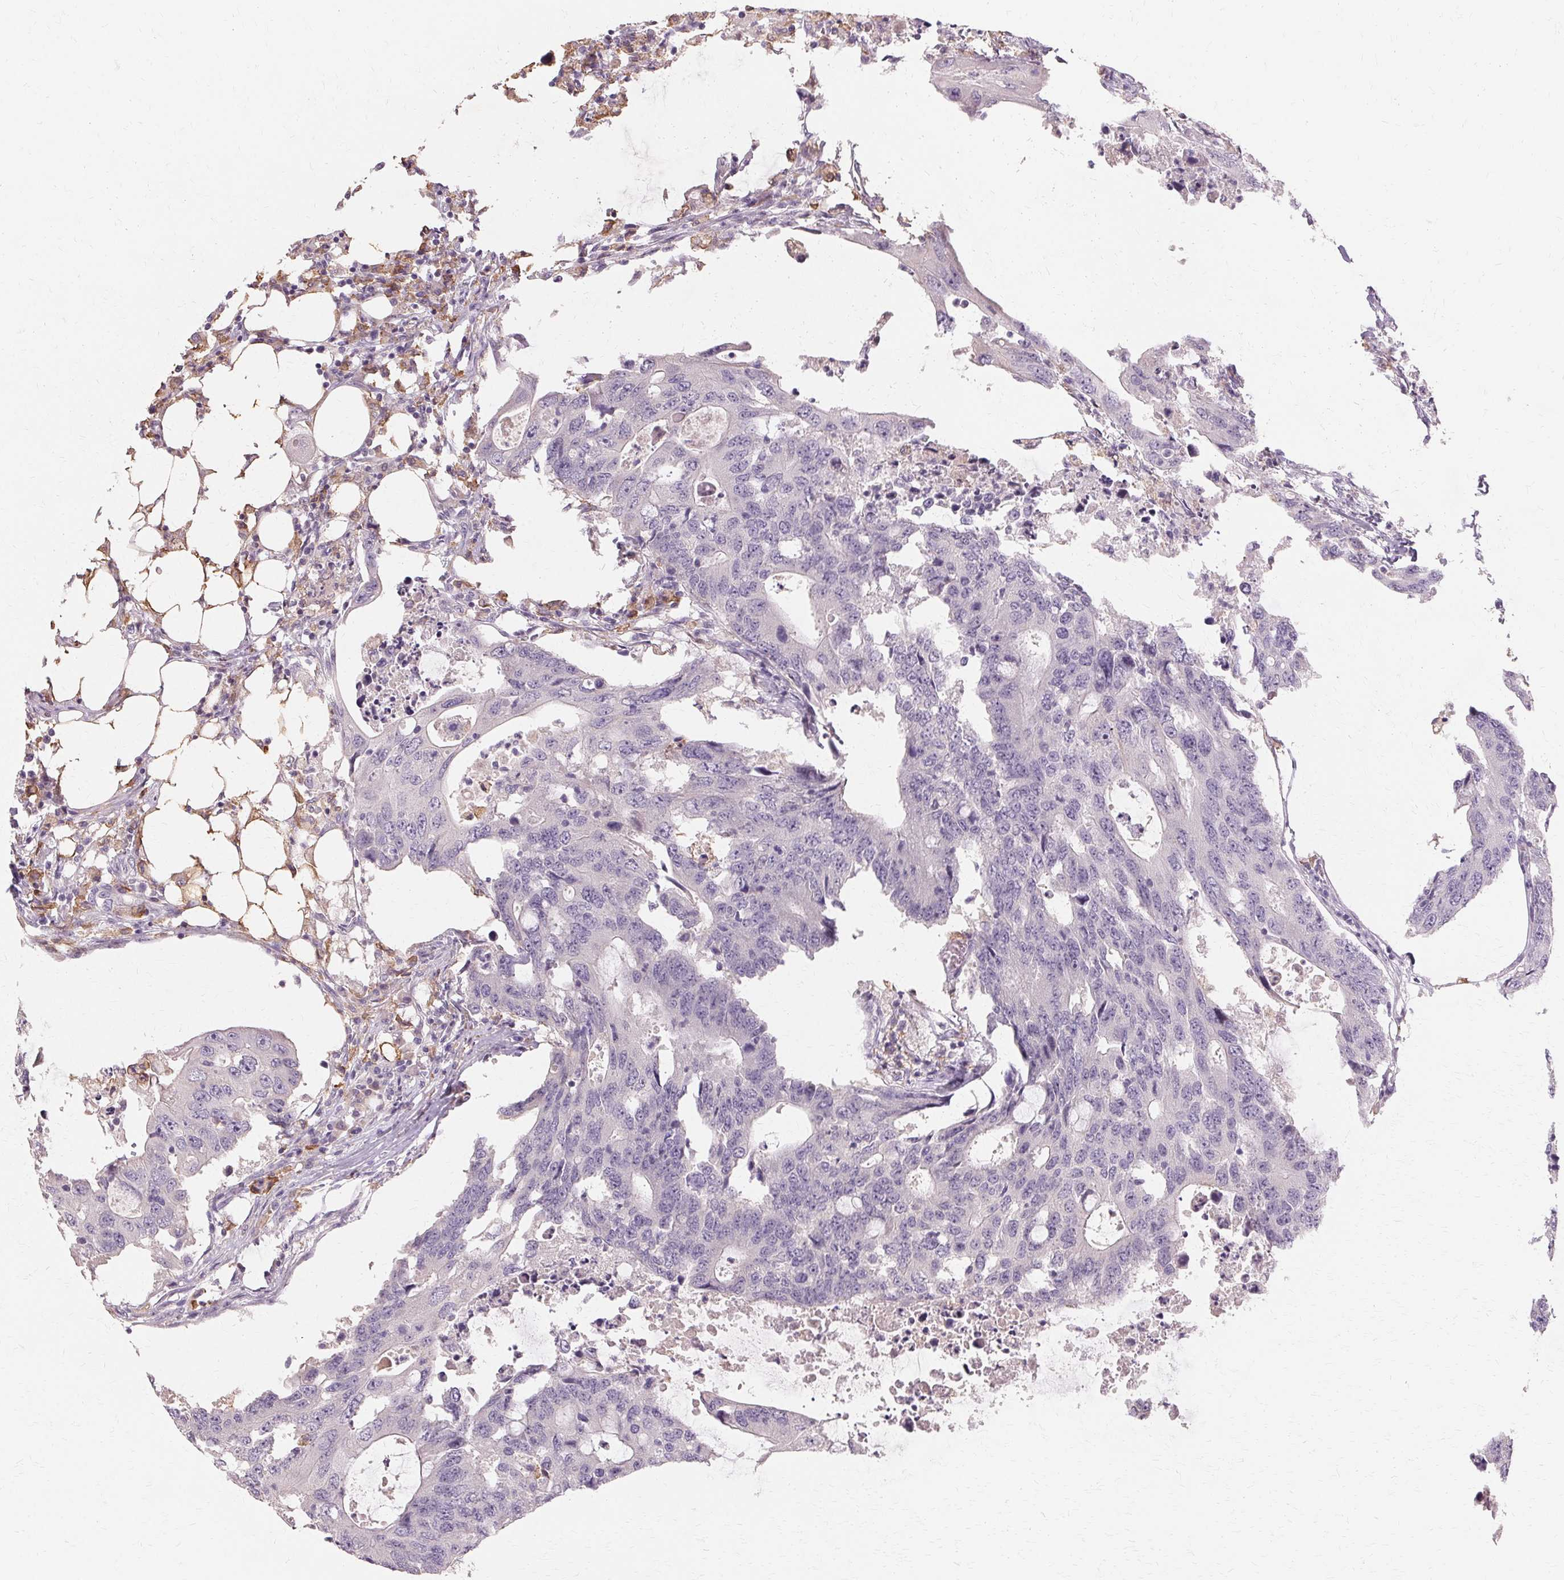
{"staining": {"intensity": "negative", "quantity": "none", "location": "none"}, "tissue": "colorectal cancer", "cell_type": "Tumor cells", "image_type": "cancer", "snomed": [{"axis": "morphology", "description": "Adenocarcinoma, NOS"}, {"axis": "topography", "description": "Colon"}], "caption": "Protein analysis of colorectal cancer (adenocarcinoma) demonstrates no significant expression in tumor cells. Brightfield microscopy of immunohistochemistry stained with DAB (brown) and hematoxylin (blue), captured at high magnification.", "gene": "IFNGR1", "patient": {"sex": "male", "age": 71}}